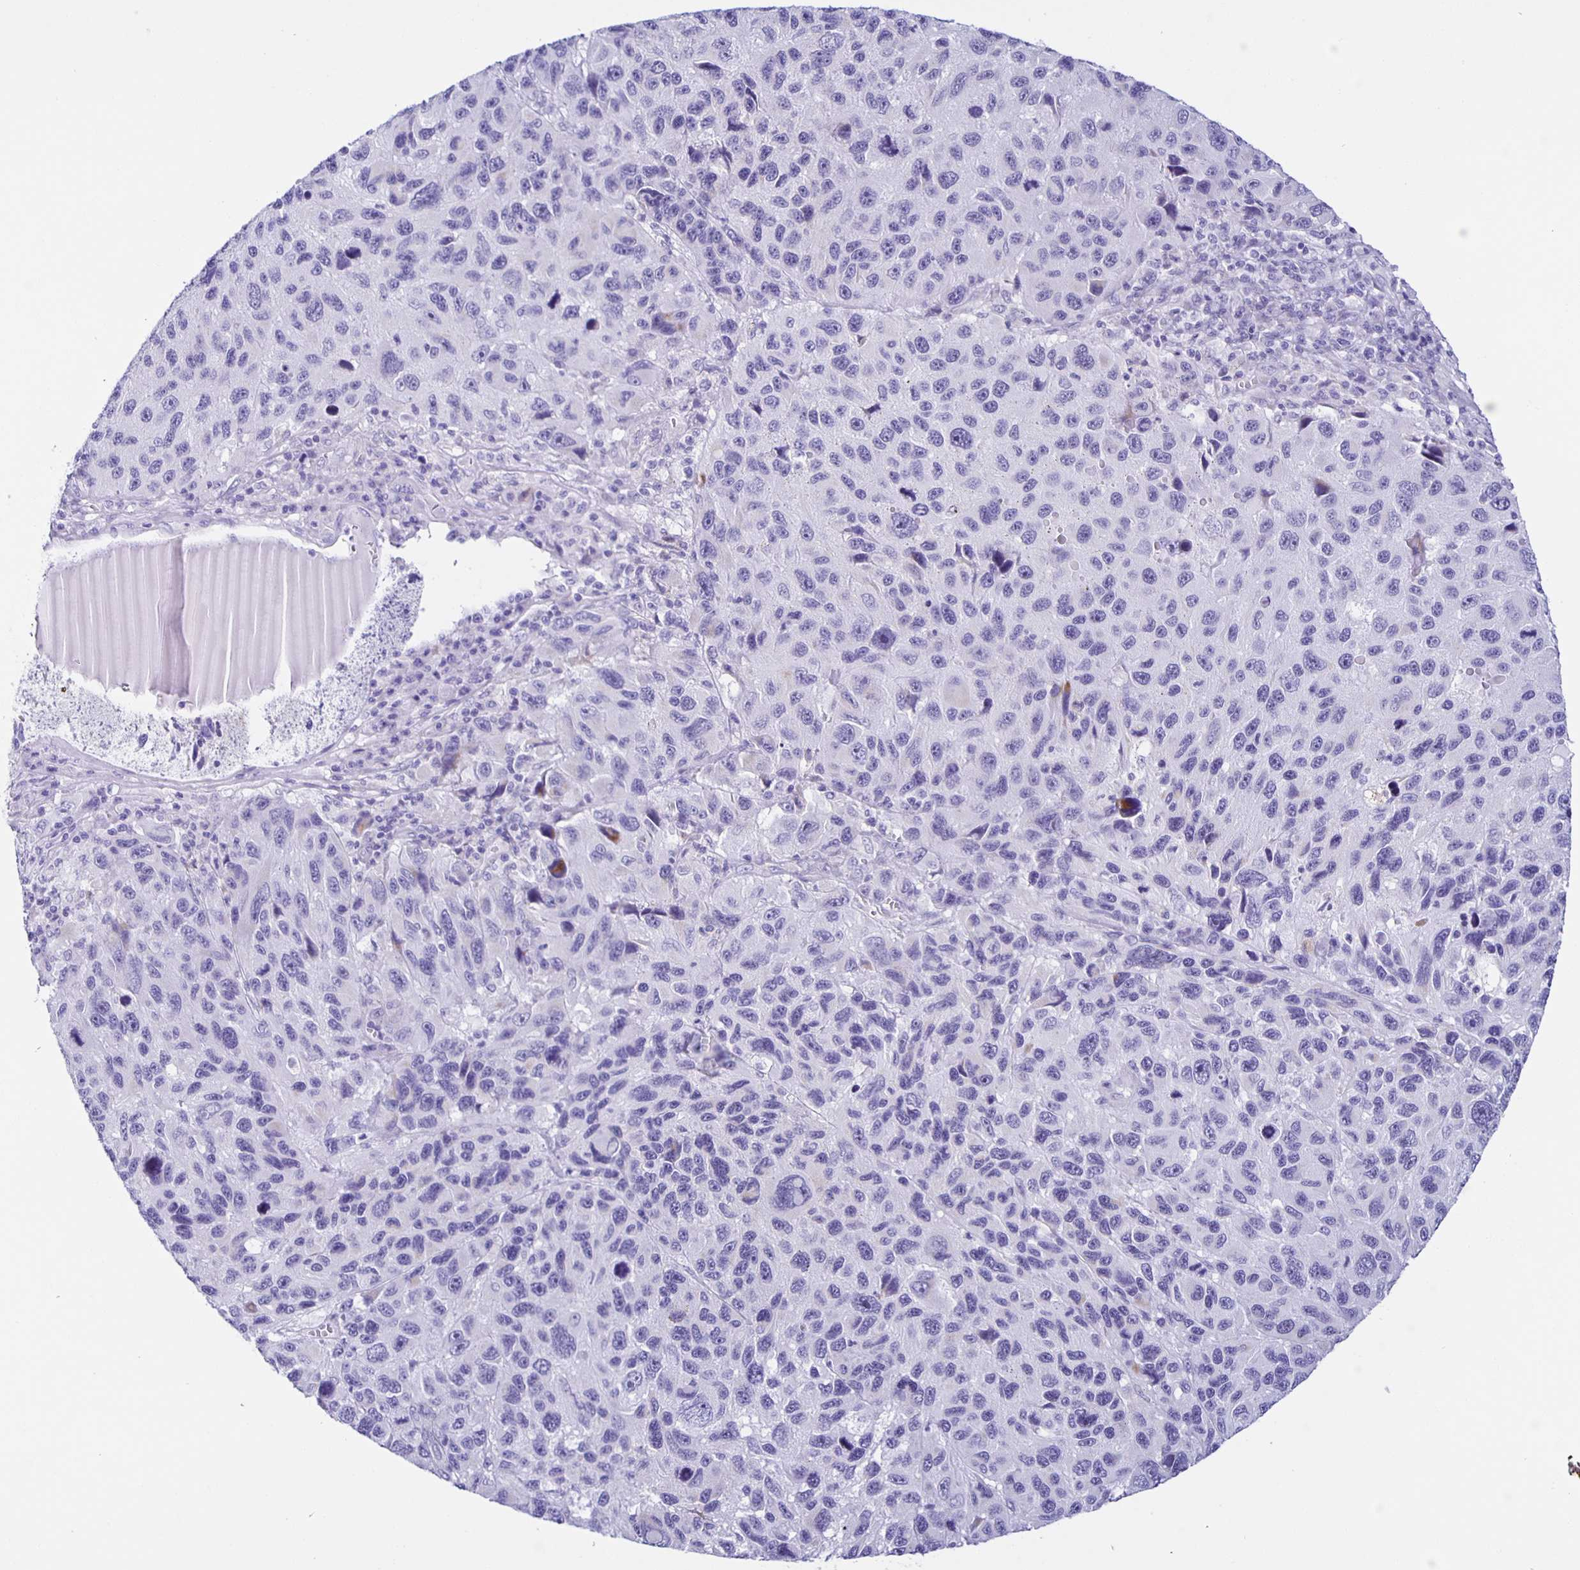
{"staining": {"intensity": "negative", "quantity": "none", "location": "none"}, "tissue": "melanoma", "cell_type": "Tumor cells", "image_type": "cancer", "snomed": [{"axis": "morphology", "description": "Malignant melanoma, NOS"}, {"axis": "topography", "description": "Skin"}], "caption": "DAB immunohistochemical staining of malignant melanoma demonstrates no significant expression in tumor cells.", "gene": "AQP6", "patient": {"sex": "male", "age": 53}}